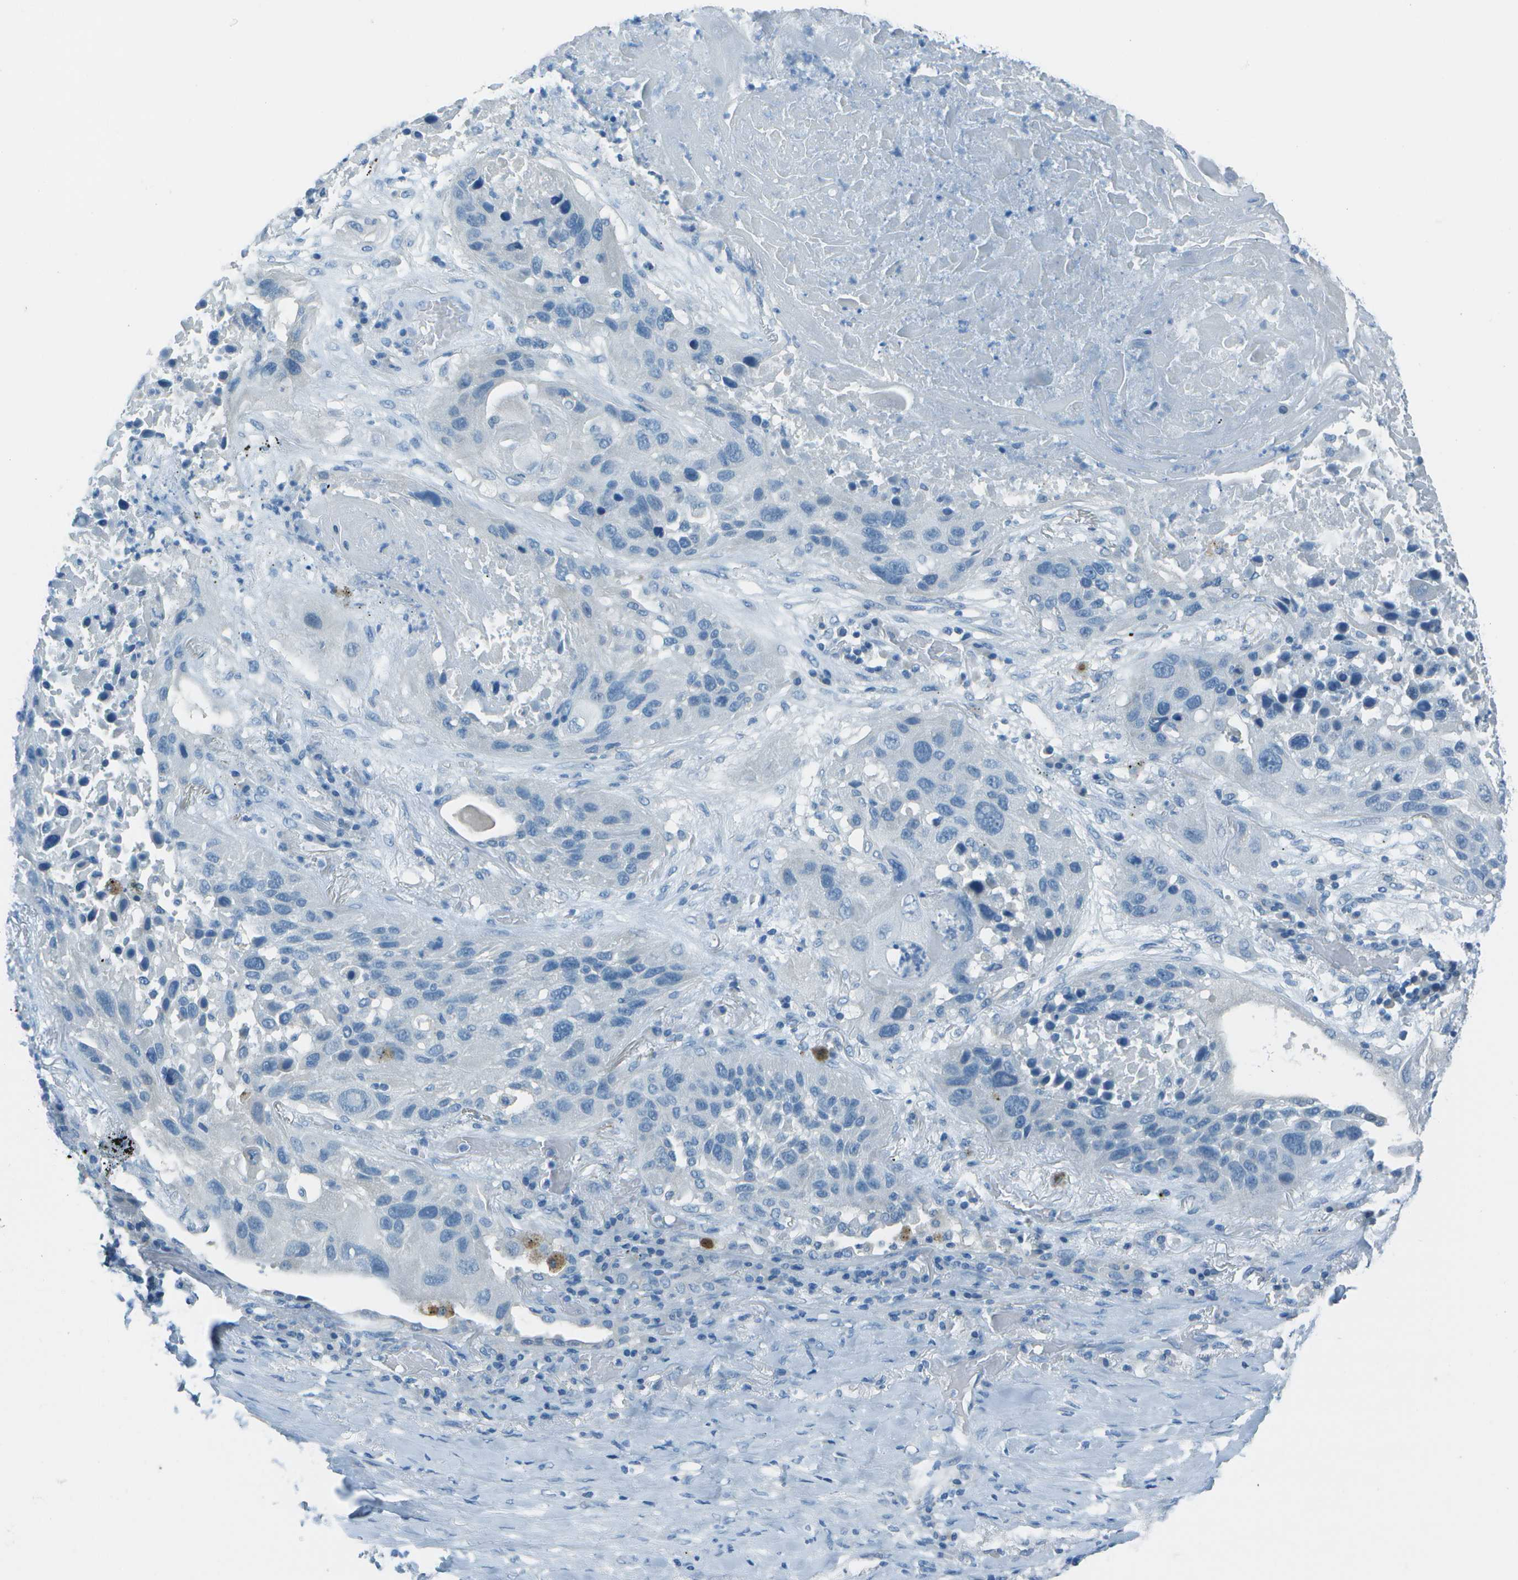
{"staining": {"intensity": "negative", "quantity": "none", "location": "none"}, "tissue": "lung cancer", "cell_type": "Tumor cells", "image_type": "cancer", "snomed": [{"axis": "morphology", "description": "Squamous cell carcinoma, NOS"}, {"axis": "topography", "description": "Lung"}], "caption": "IHC image of human lung cancer (squamous cell carcinoma) stained for a protein (brown), which exhibits no expression in tumor cells.", "gene": "FGF1", "patient": {"sex": "male", "age": 57}}